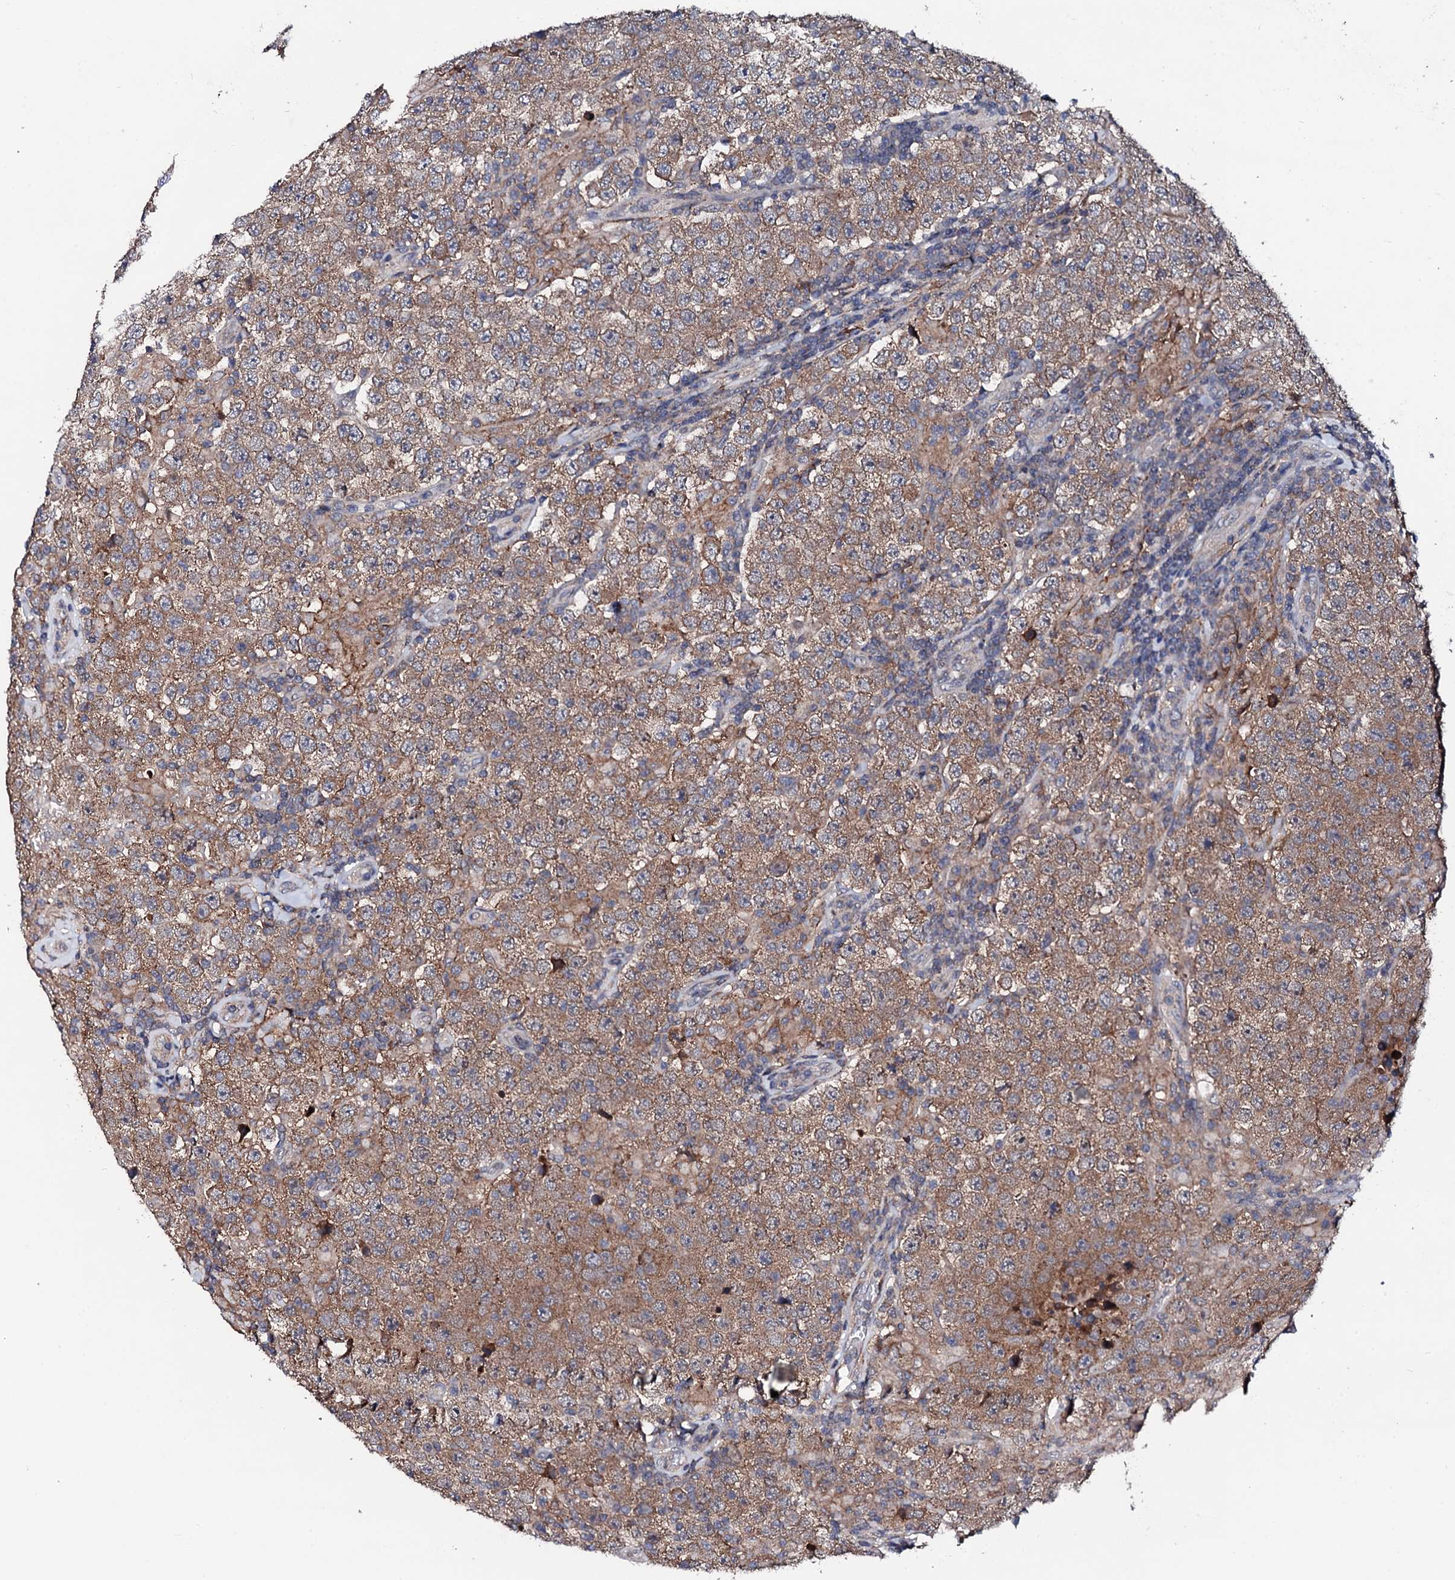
{"staining": {"intensity": "moderate", "quantity": ">75%", "location": "cytoplasmic/membranous"}, "tissue": "testis cancer", "cell_type": "Tumor cells", "image_type": "cancer", "snomed": [{"axis": "morphology", "description": "Normal tissue, NOS"}, {"axis": "morphology", "description": "Urothelial carcinoma, High grade"}, {"axis": "morphology", "description": "Seminoma, NOS"}, {"axis": "morphology", "description": "Carcinoma, Embryonal, NOS"}, {"axis": "topography", "description": "Urinary bladder"}, {"axis": "topography", "description": "Testis"}], "caption": "Testis urothelial carcinoma (high-grade) tissue demonstrates moderate cytoplasmic/membranous expression in approximately >75% of tumor cells", "gene": "EDC3", "patient": {"sex": "male", "age": 41}}